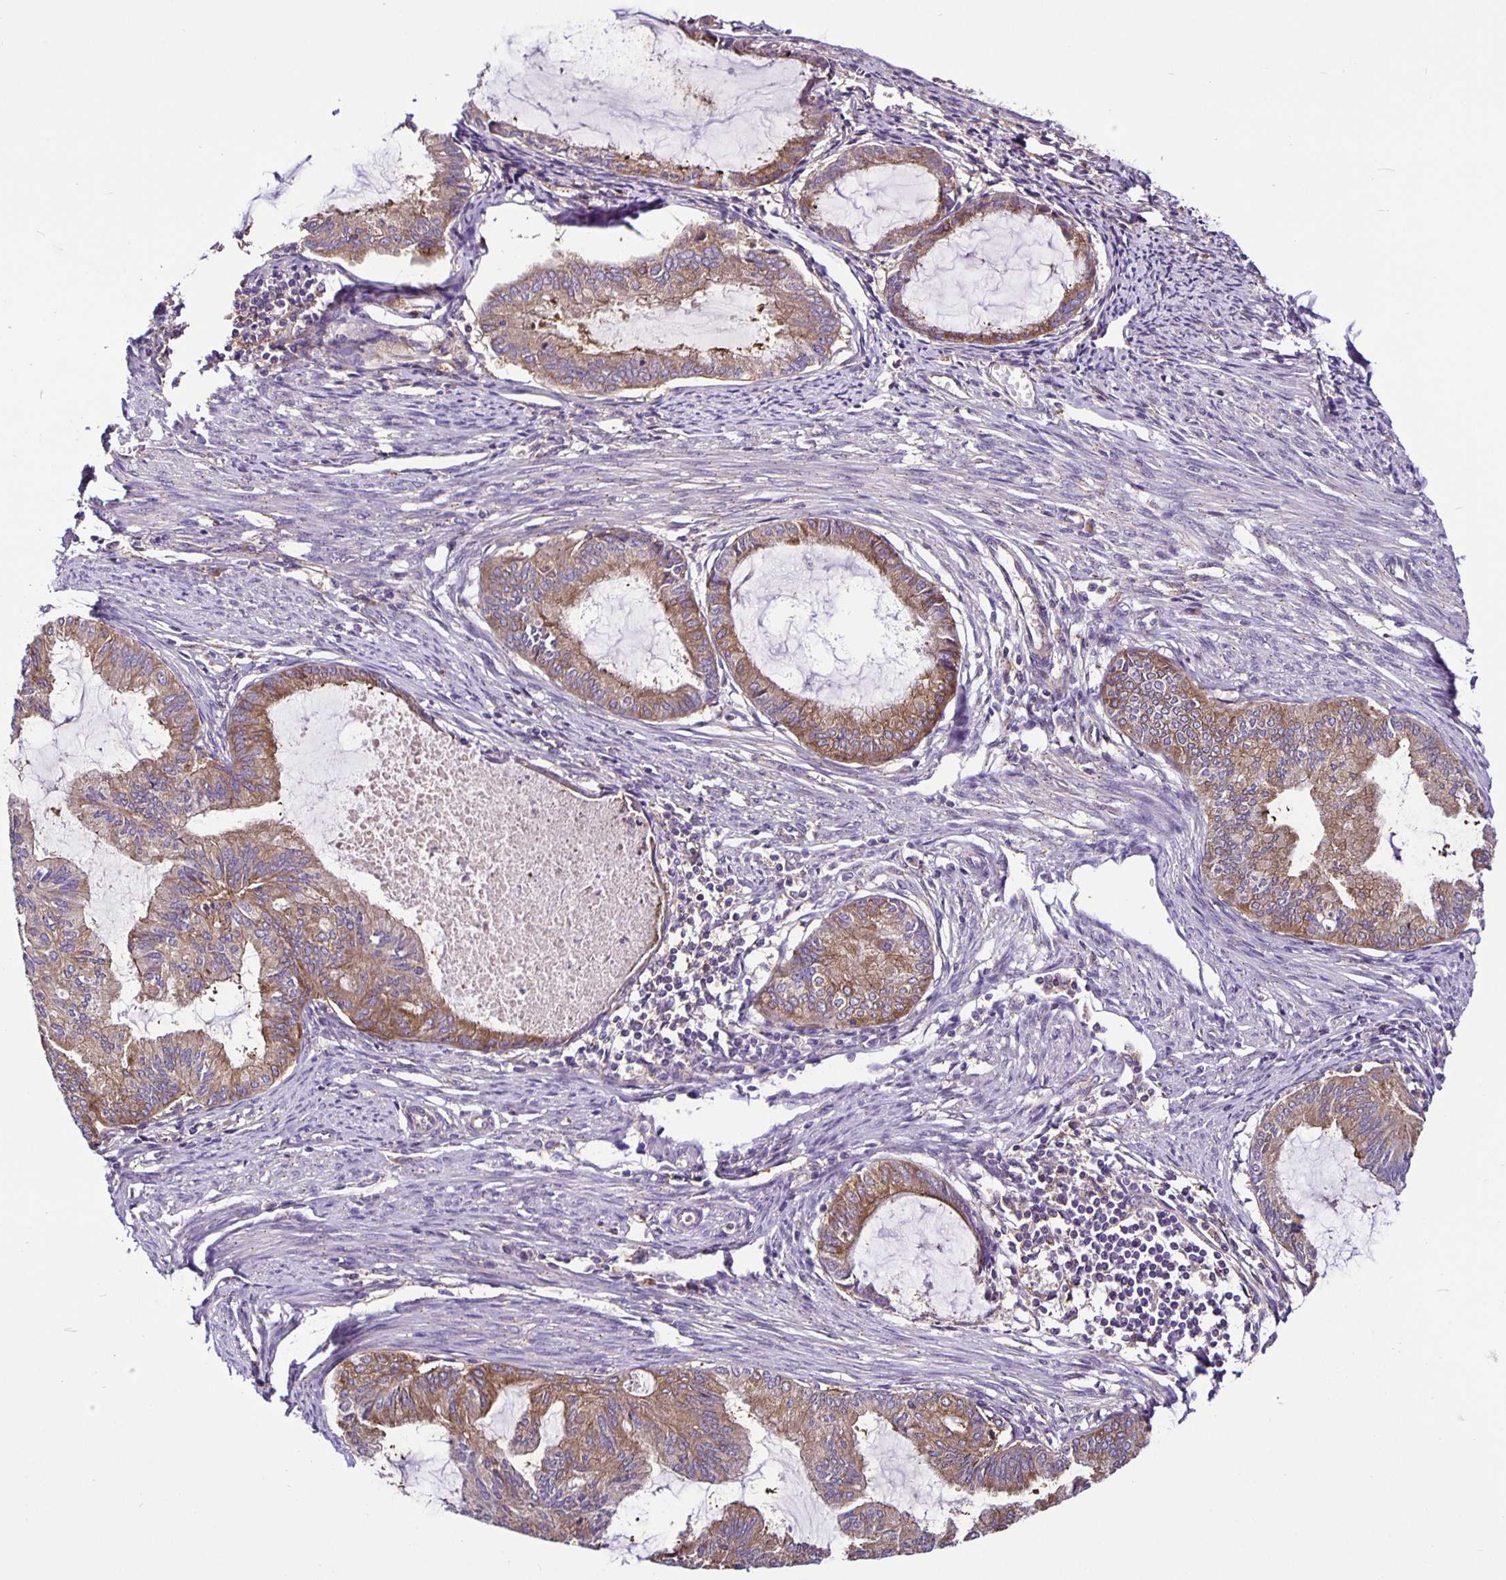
{"staining": {"intensity": "moderate", "quantity": ">75%", "location": "cytoplasmic/membranous"}, "tissue": "endometrial cancer", "cell_type": "Tumor cells", "image_type": "cancer", "snomed": [{"axis": "morphology", "description": "Adenocarcinoma, NOS"}, {"axis": "topography", "description": "Endometrium"}], "caption": "A brown stain shows moderate cytoplasmic/membranous positivity of a protein in endometrial cancer tumor cells.", "gene": "SNX5", "patient": {"sex": "female", "age": 86}}